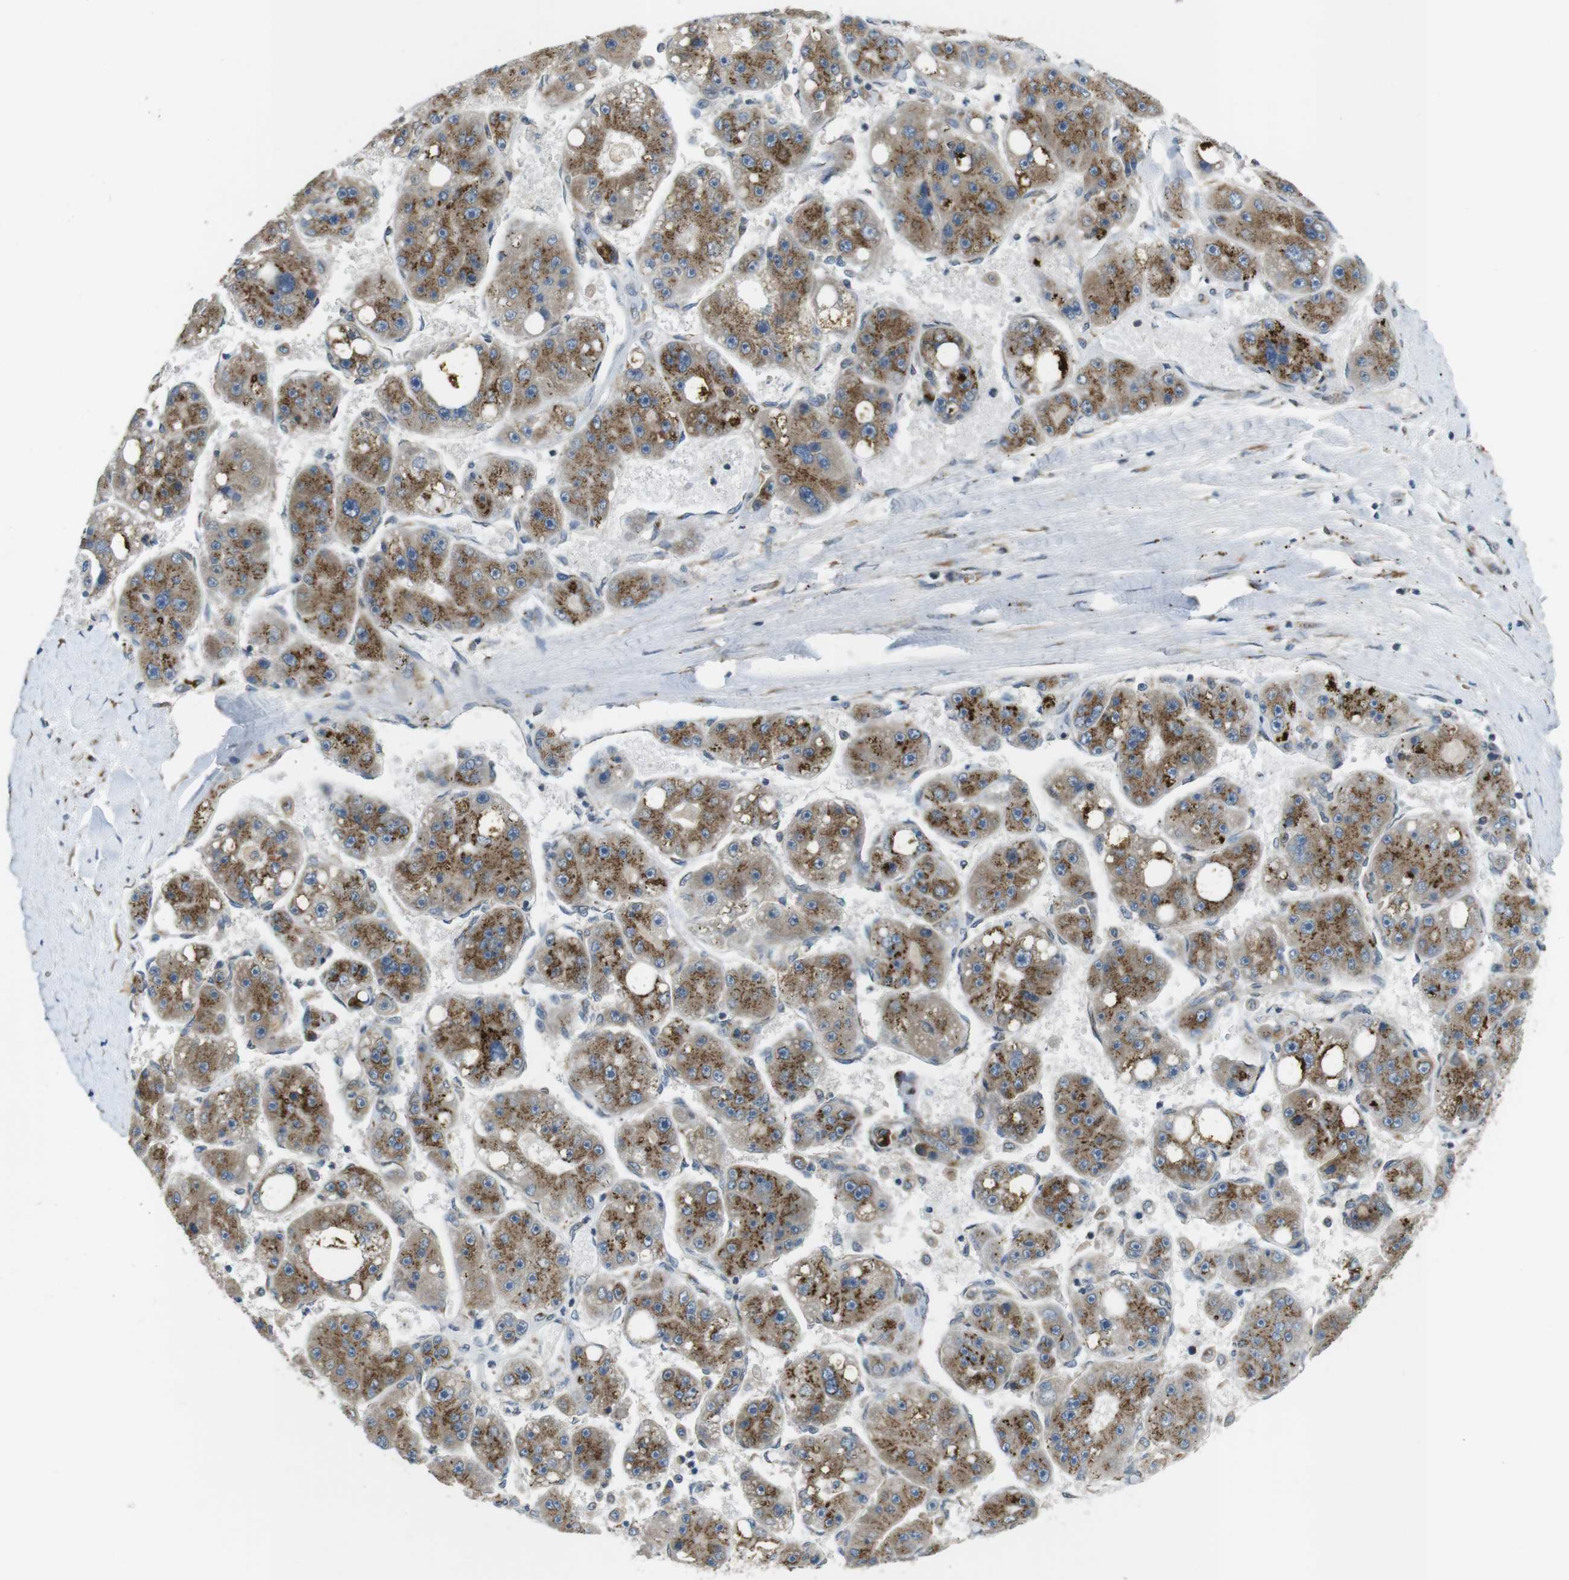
{"staining": {"intensity": "moderate", "quantity": ">75%", "location": "cytoplasmic/membranous"}, "tissue": "liver cancer", "cell_type": "Tumor cells", "image_type": "cancer", "snomed": [{"axis": "morphology", "description": "Carcinoma, Hepatocellular, NOS"}, {"axis": "topography", "description": "Liver"}], "caption": "A brown stain highlights moderate cytoplasmic/membranous staining of a protein in liver cancer tumor cells.", "gene": "ZFPL1", "patient": {"sex": "female", "age": 61}}